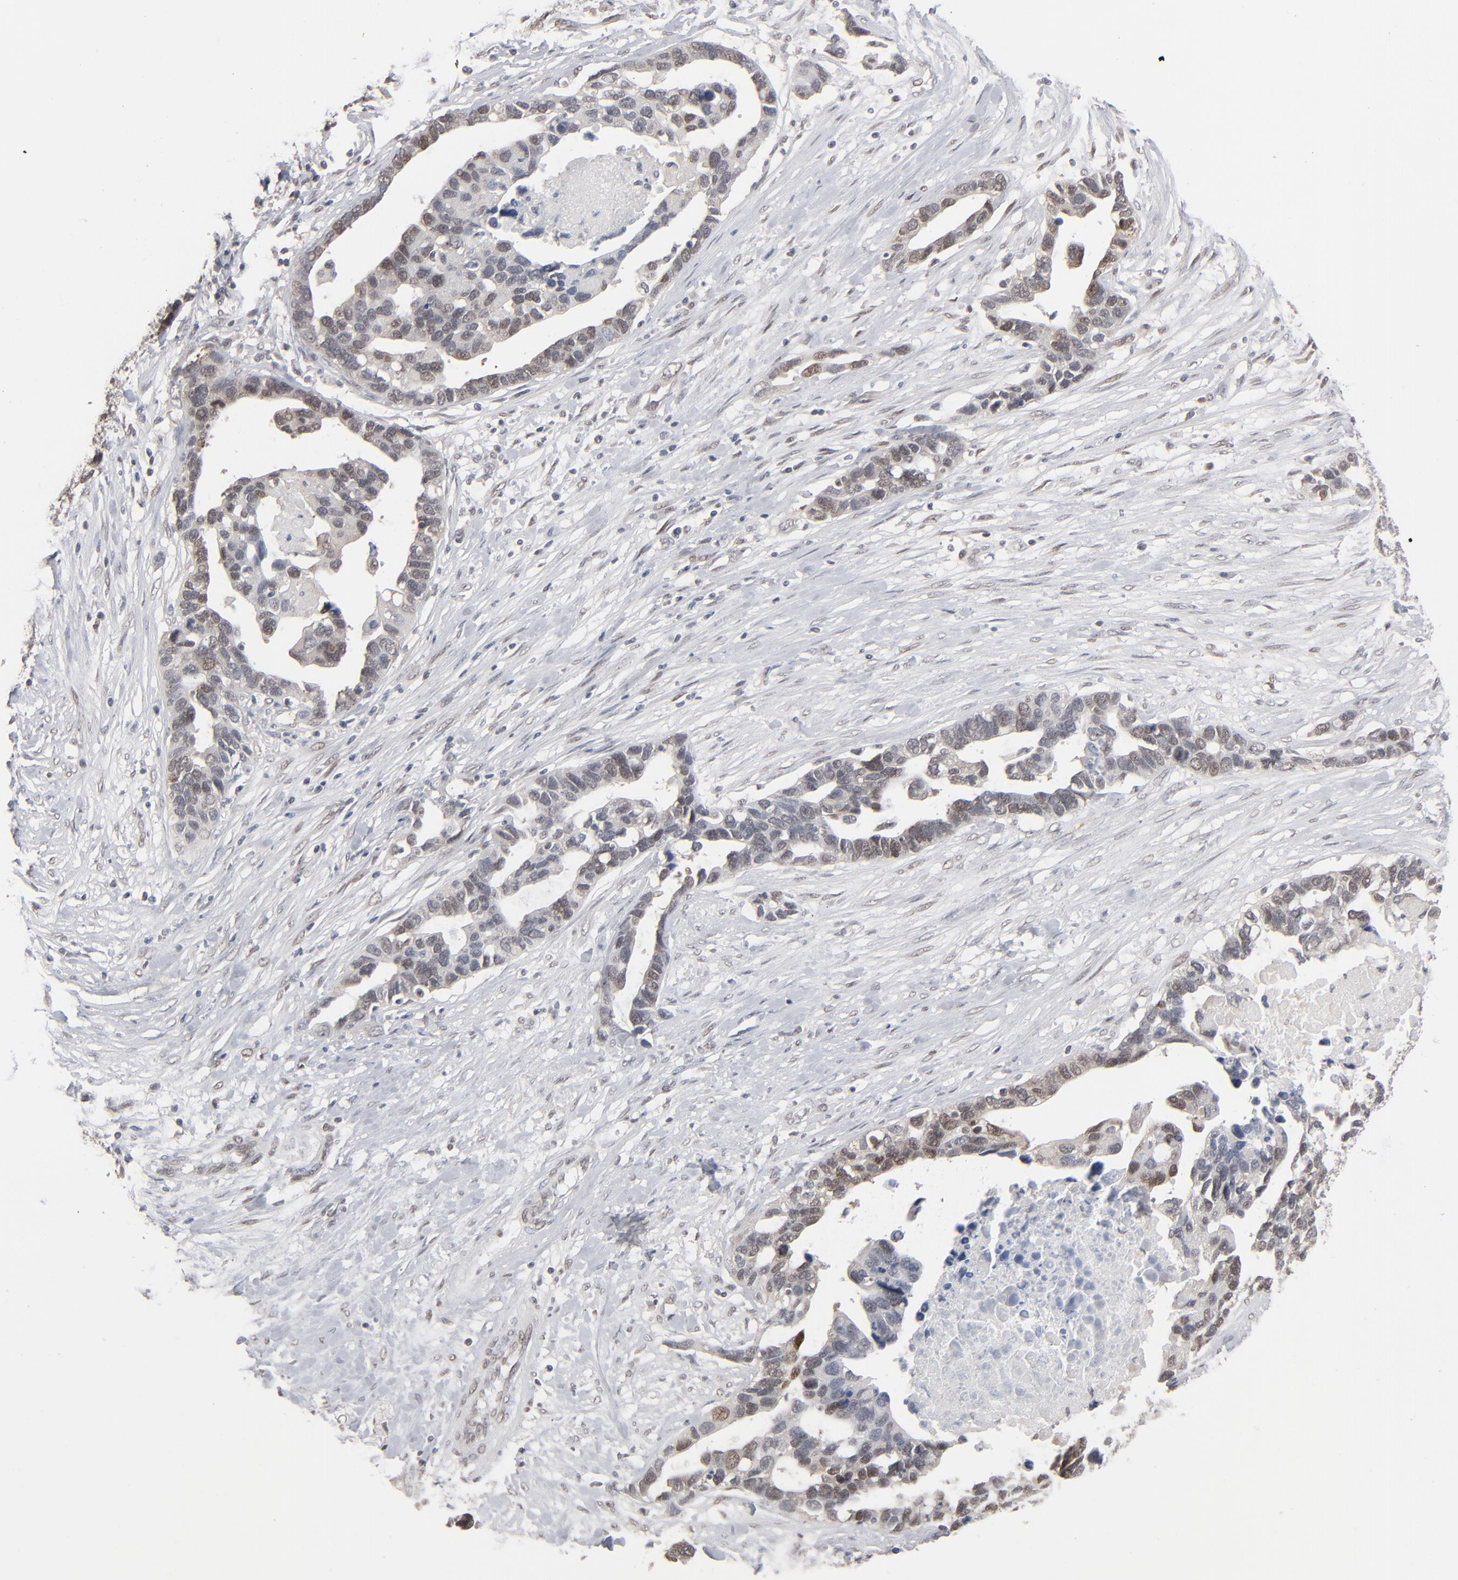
{"staining": {"intensity": "weak", "quantity": "<25%", "location": "cytoplasmic/membranous,nuclear"}, "tissue": "ovarian cancer", "cell_type": "Tumor cells", "image_type": "cancer", "snomed": [{"axis": "morphology", "description": "Cystadenocarcinoma, serous, NOS"}, {"axis": "topography", "description": "Ovary"}], "caption": "An immunohistochemistry photomicrograph of ovarian serous cystadenocarcinoma is shown. There is no staining in tumor cells of ovarian serous cystadenocarcinoma.", "gene": "IRF9", "patient": {"sex": "female", "age": 54}}